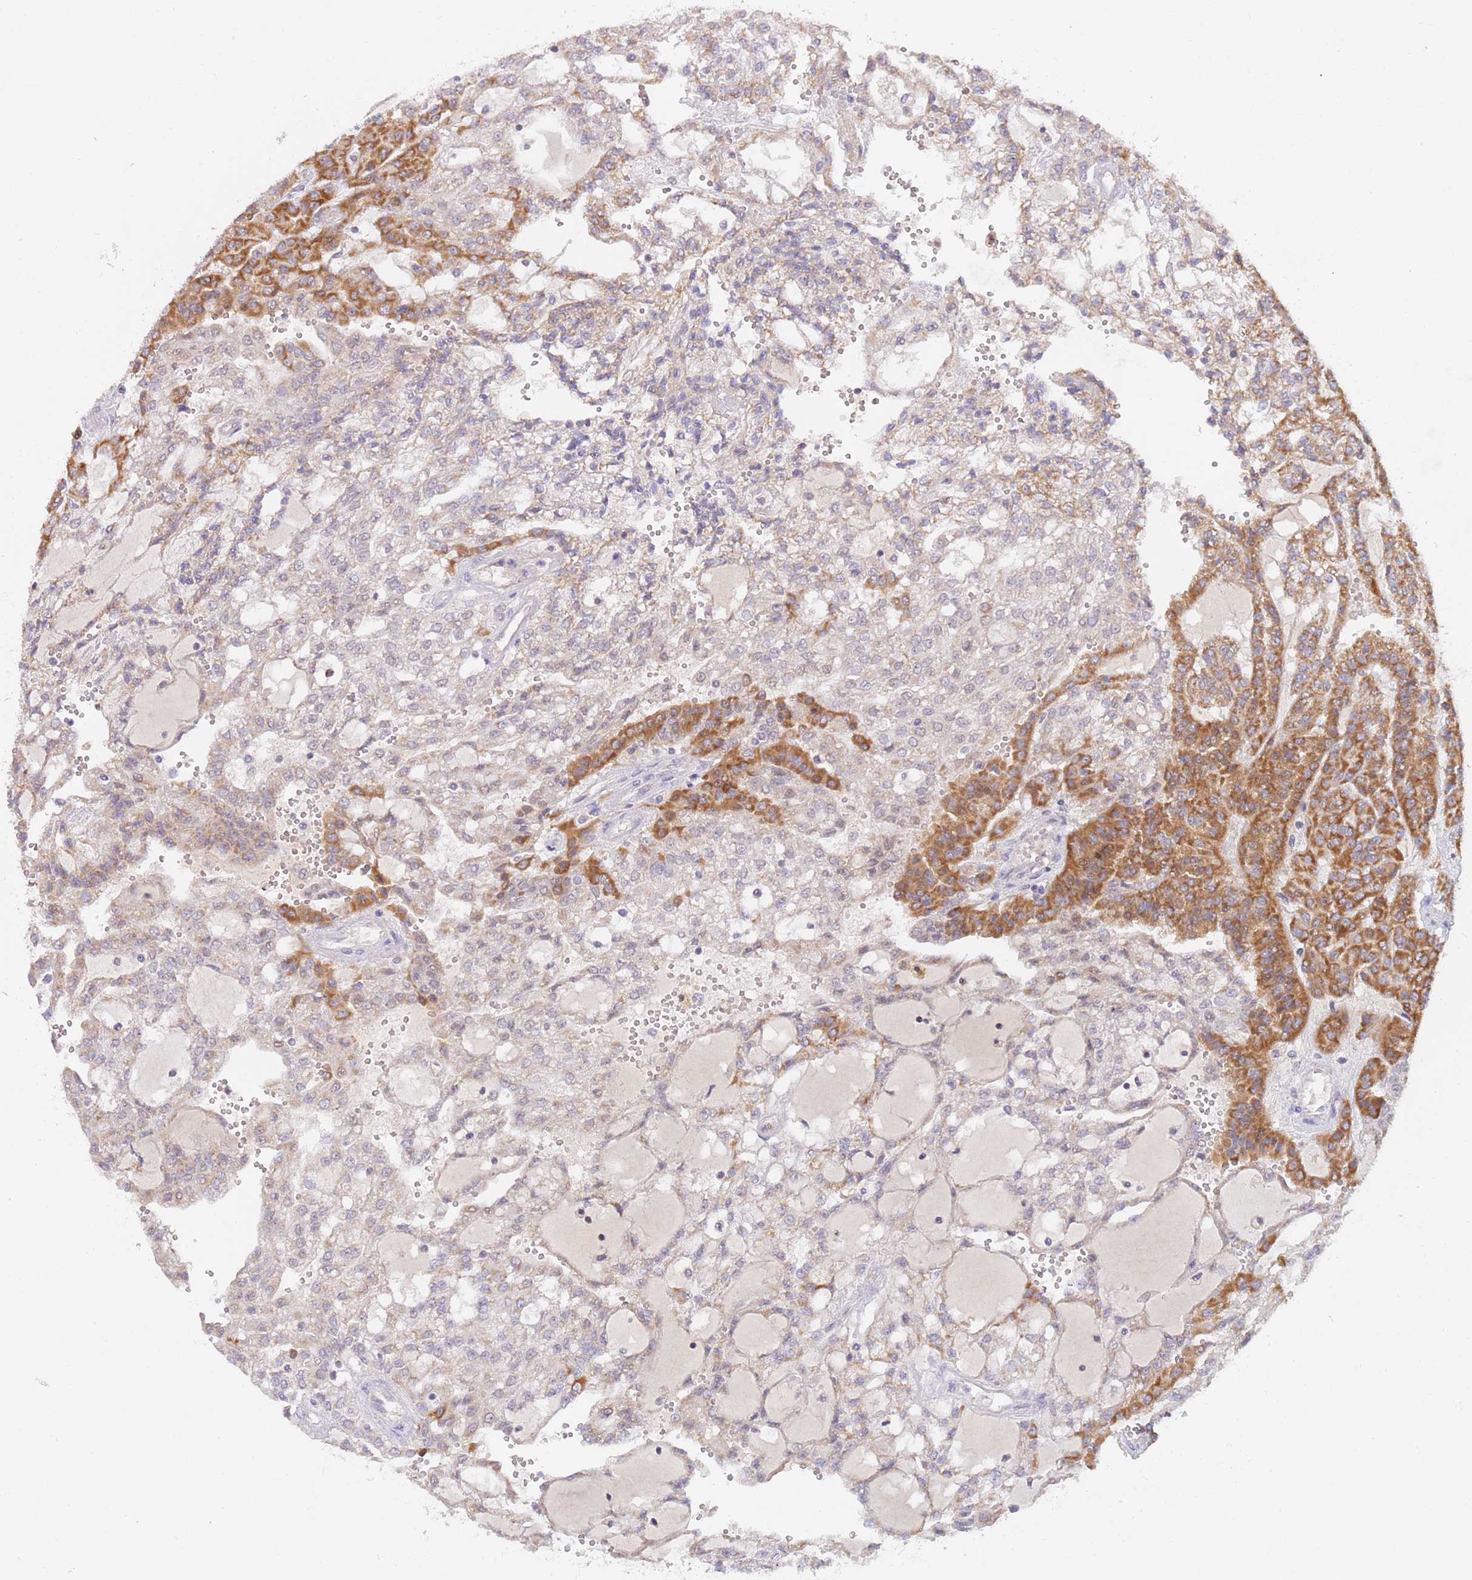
{"staining": {"intensity": "strong", "quantity": "25%-75%", "location": "cytoplasmic/membranous"}, "tissue": "renal cancer", "cell_type": "Tumor cells", "image_type": "cancer", "snomed": [{"axis": "morphology", "description": "Adenocarcinoma, NOS"}, {"axis": "topography", "description": "Kidney"}], "caption": "IHC (DAB (3,3'-diaminobenzidine)) staining of human renal adenocarcinoma reveals strong cytoplasmic/membranous protein expression in about 25%-75% of tumor cells. The protein is stained brown, and the nuclei are stained in blue (DAB (3,3'-diaminobenzidine) IHC with brightfield microscopy, high magnification).", "gene": "TIMM13", "patient": {"sex": "male", "age": 63}}